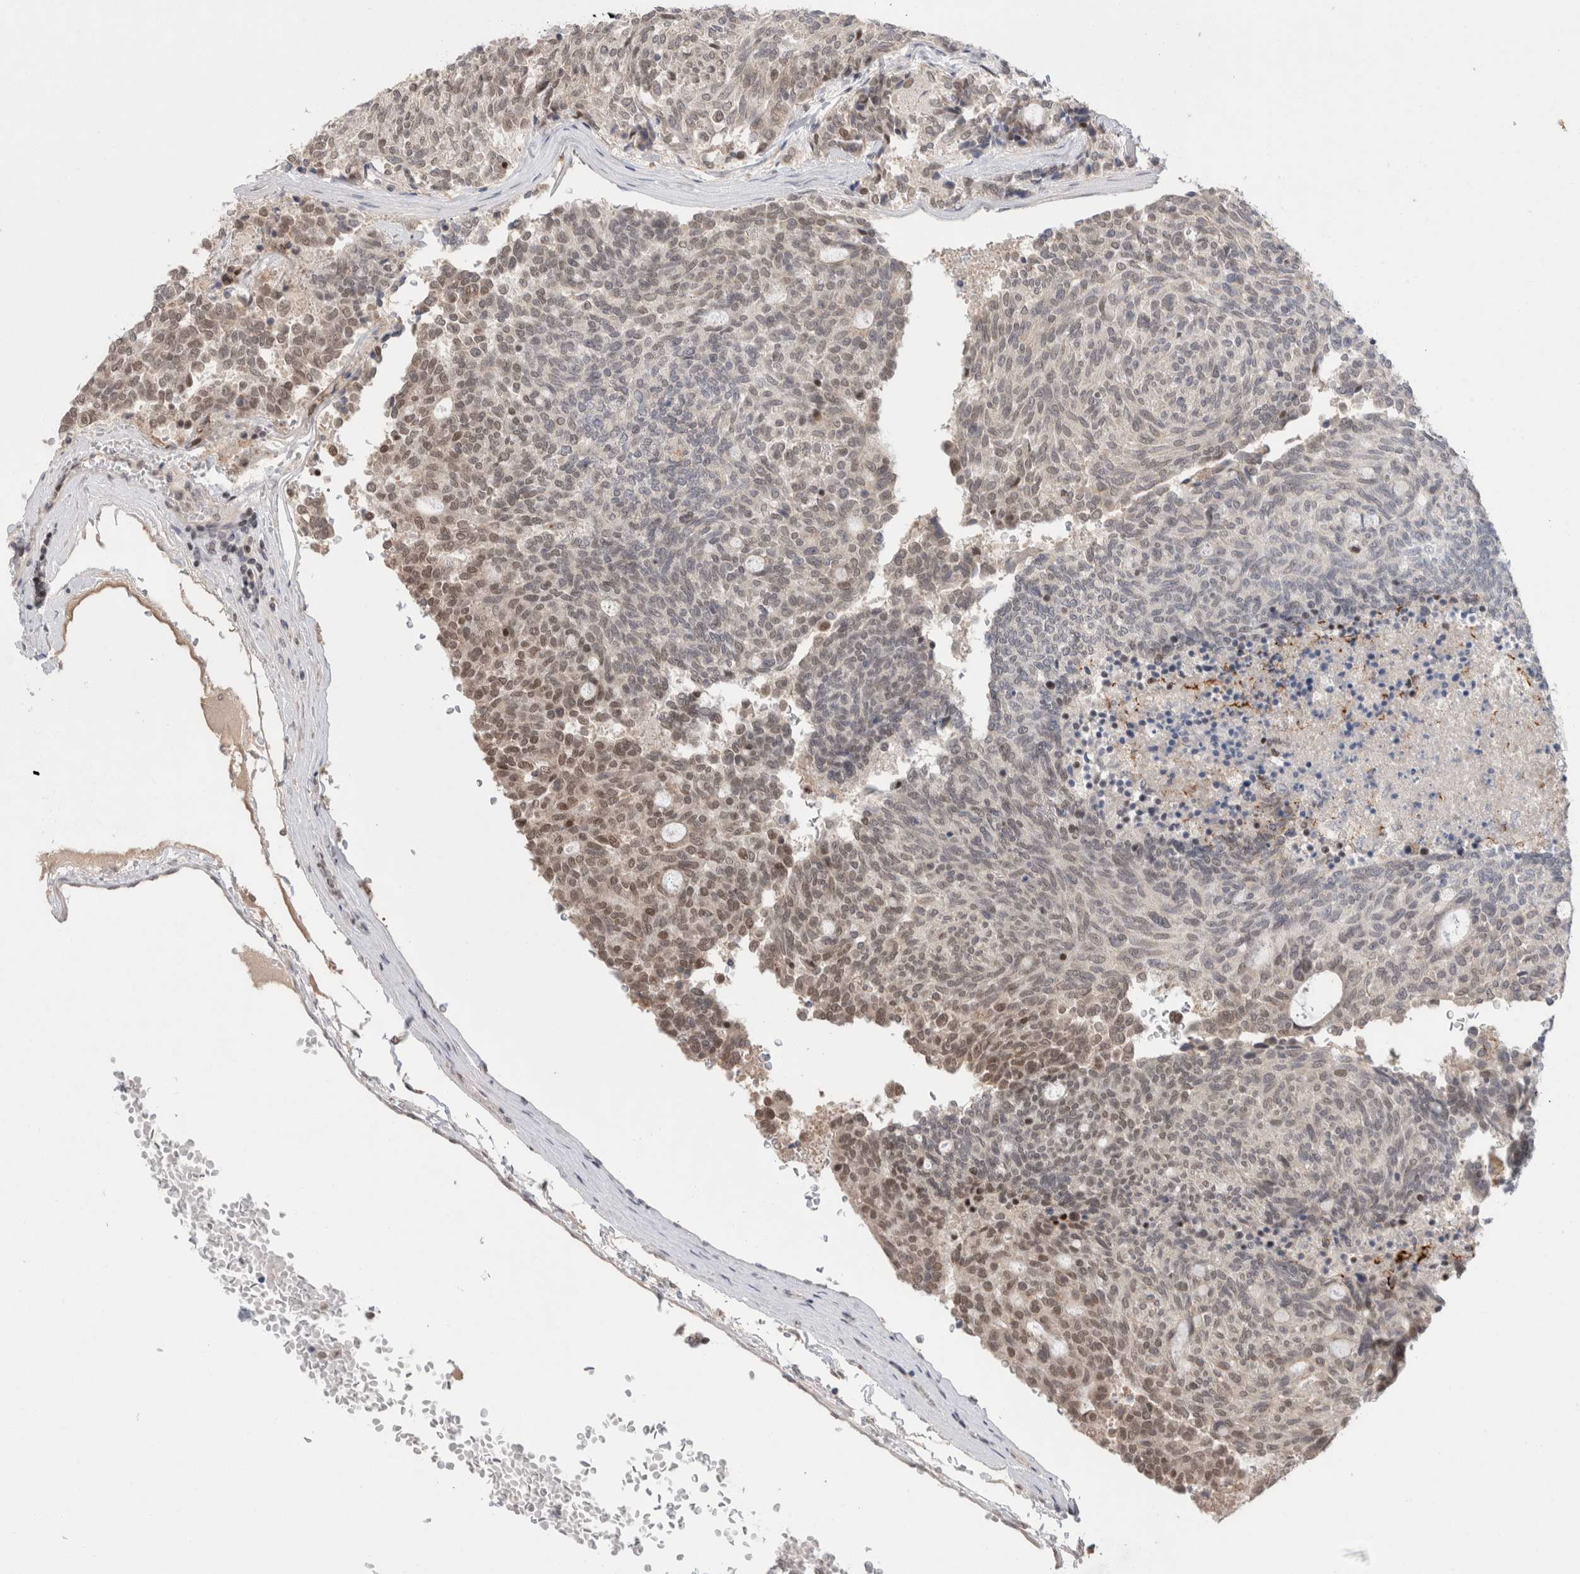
{"staining": {"intensity": "weak", "quantity": "25%-75%", "location": "cytoplasmic/membranous,nuclear"}, "tissue": "carcinoid", "cell_type": "Tumor cells", "image_type": "cancer", "snomed": [{"axis": "morphology", "description": "Carcinoid, malignant, NOS"}, {"axis": "topography", "description": "Pancreas"}], "caption": "Carcinoid stained for a protein displays weak cytoplasmic/membranous and nuclear positivity in tumor cells.", "gene": "SYDE2", "patient": {"sex": "female", "age": 54}}